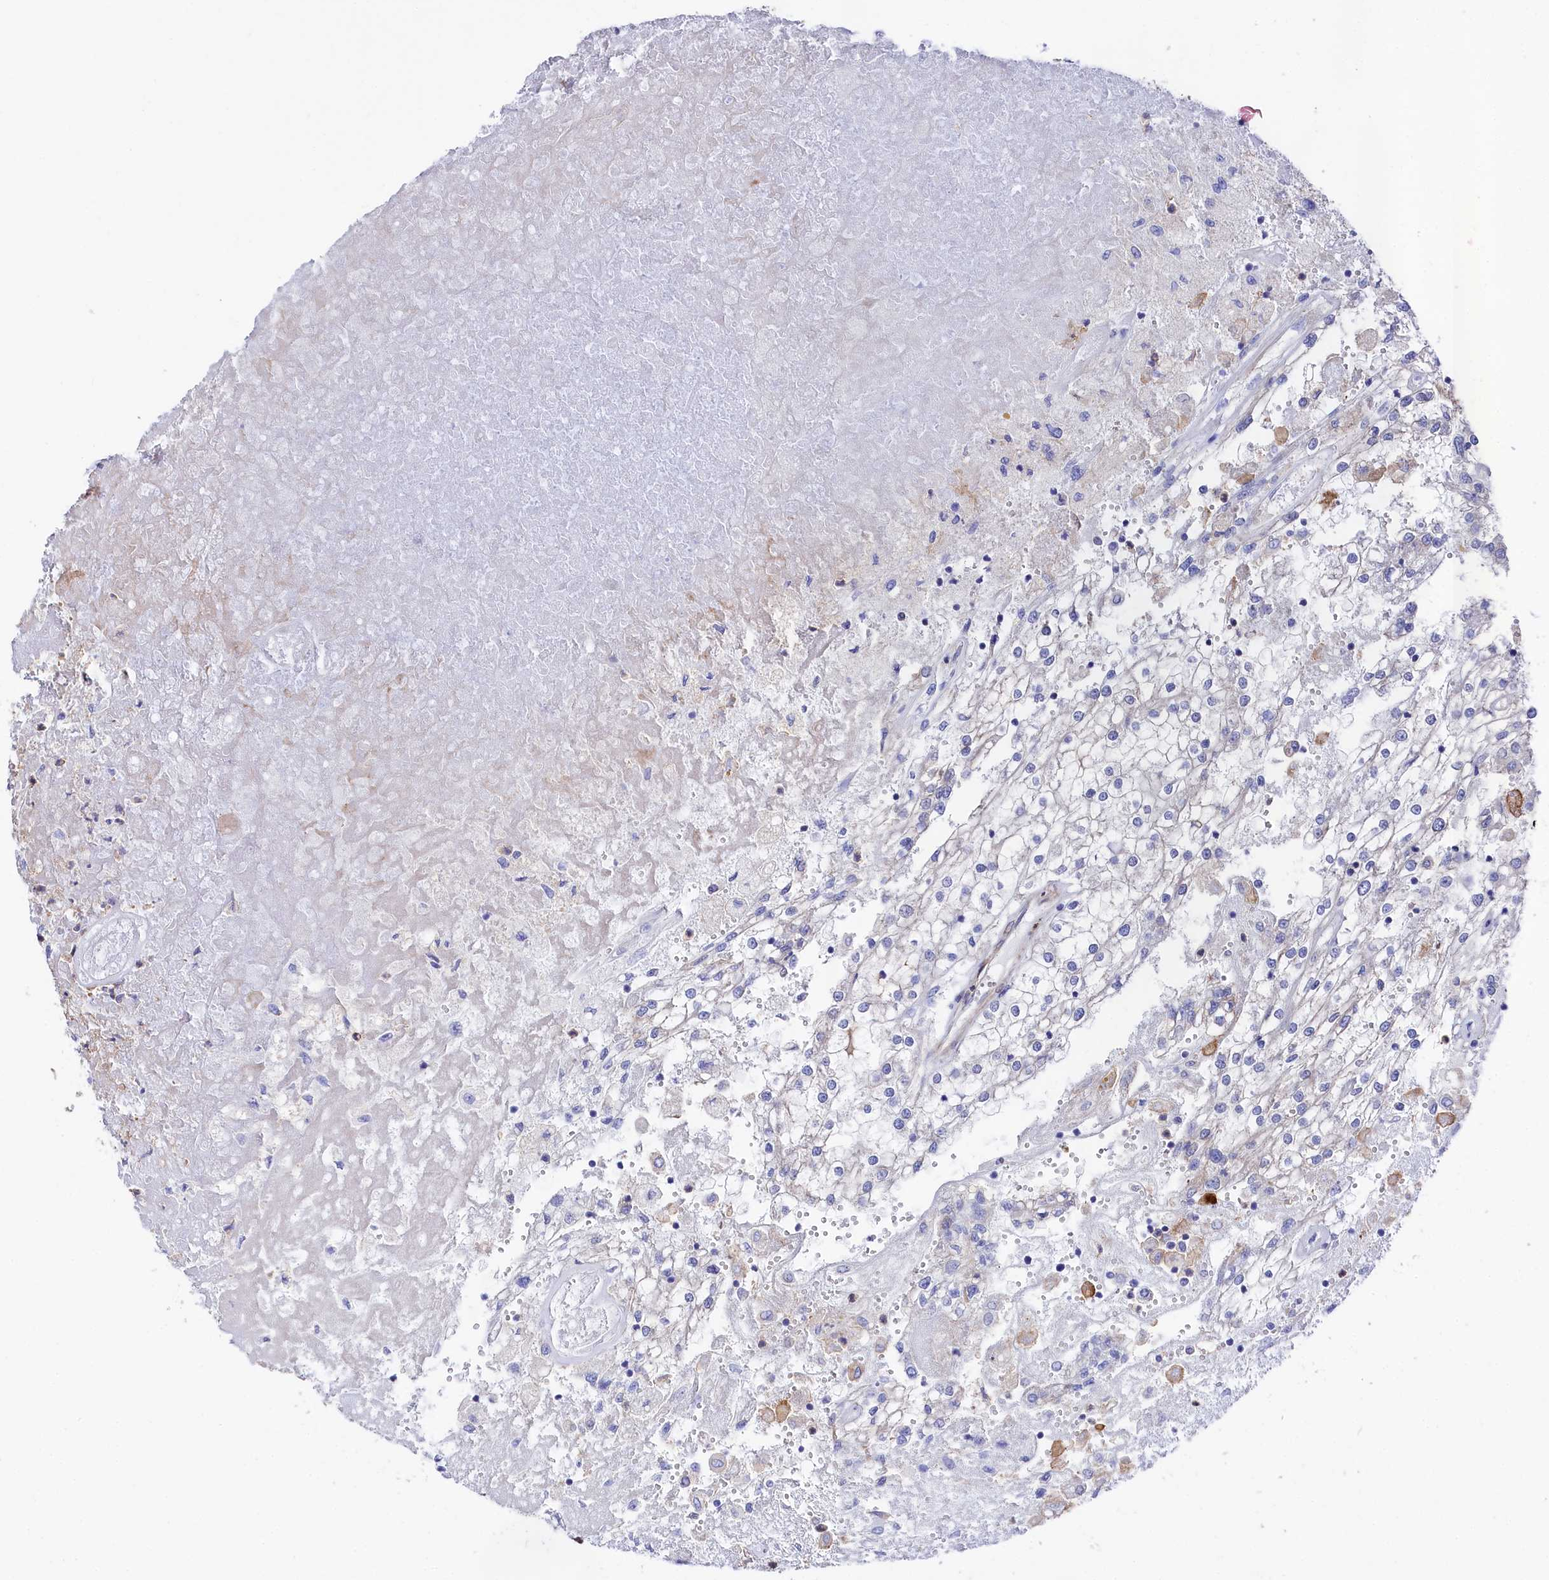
{"staining": {"intensity": "negative", "quantity": "none", "location": "none"}, "tissue": "renal cancer", "cell_type": "Tumor cells", "image_type": "cancer", "snomed": [{"axis": "morphology", "description": "Adenocarcinoma, NOS"}, {"axis": "topography", "description": "Kidney"}], "caption": "The histopathology image displays no significant positivity in tumor cells of renal cancer. The staining was performed using DAB (3,3'-diaminobenzidine) to visualize the protein expression in brown, while the nuclei were stained in blue with hematoxylin (Magnification: 20x).", "gene": "TNKS1BP1", "patient": {"sex": "female", "age": 52}}